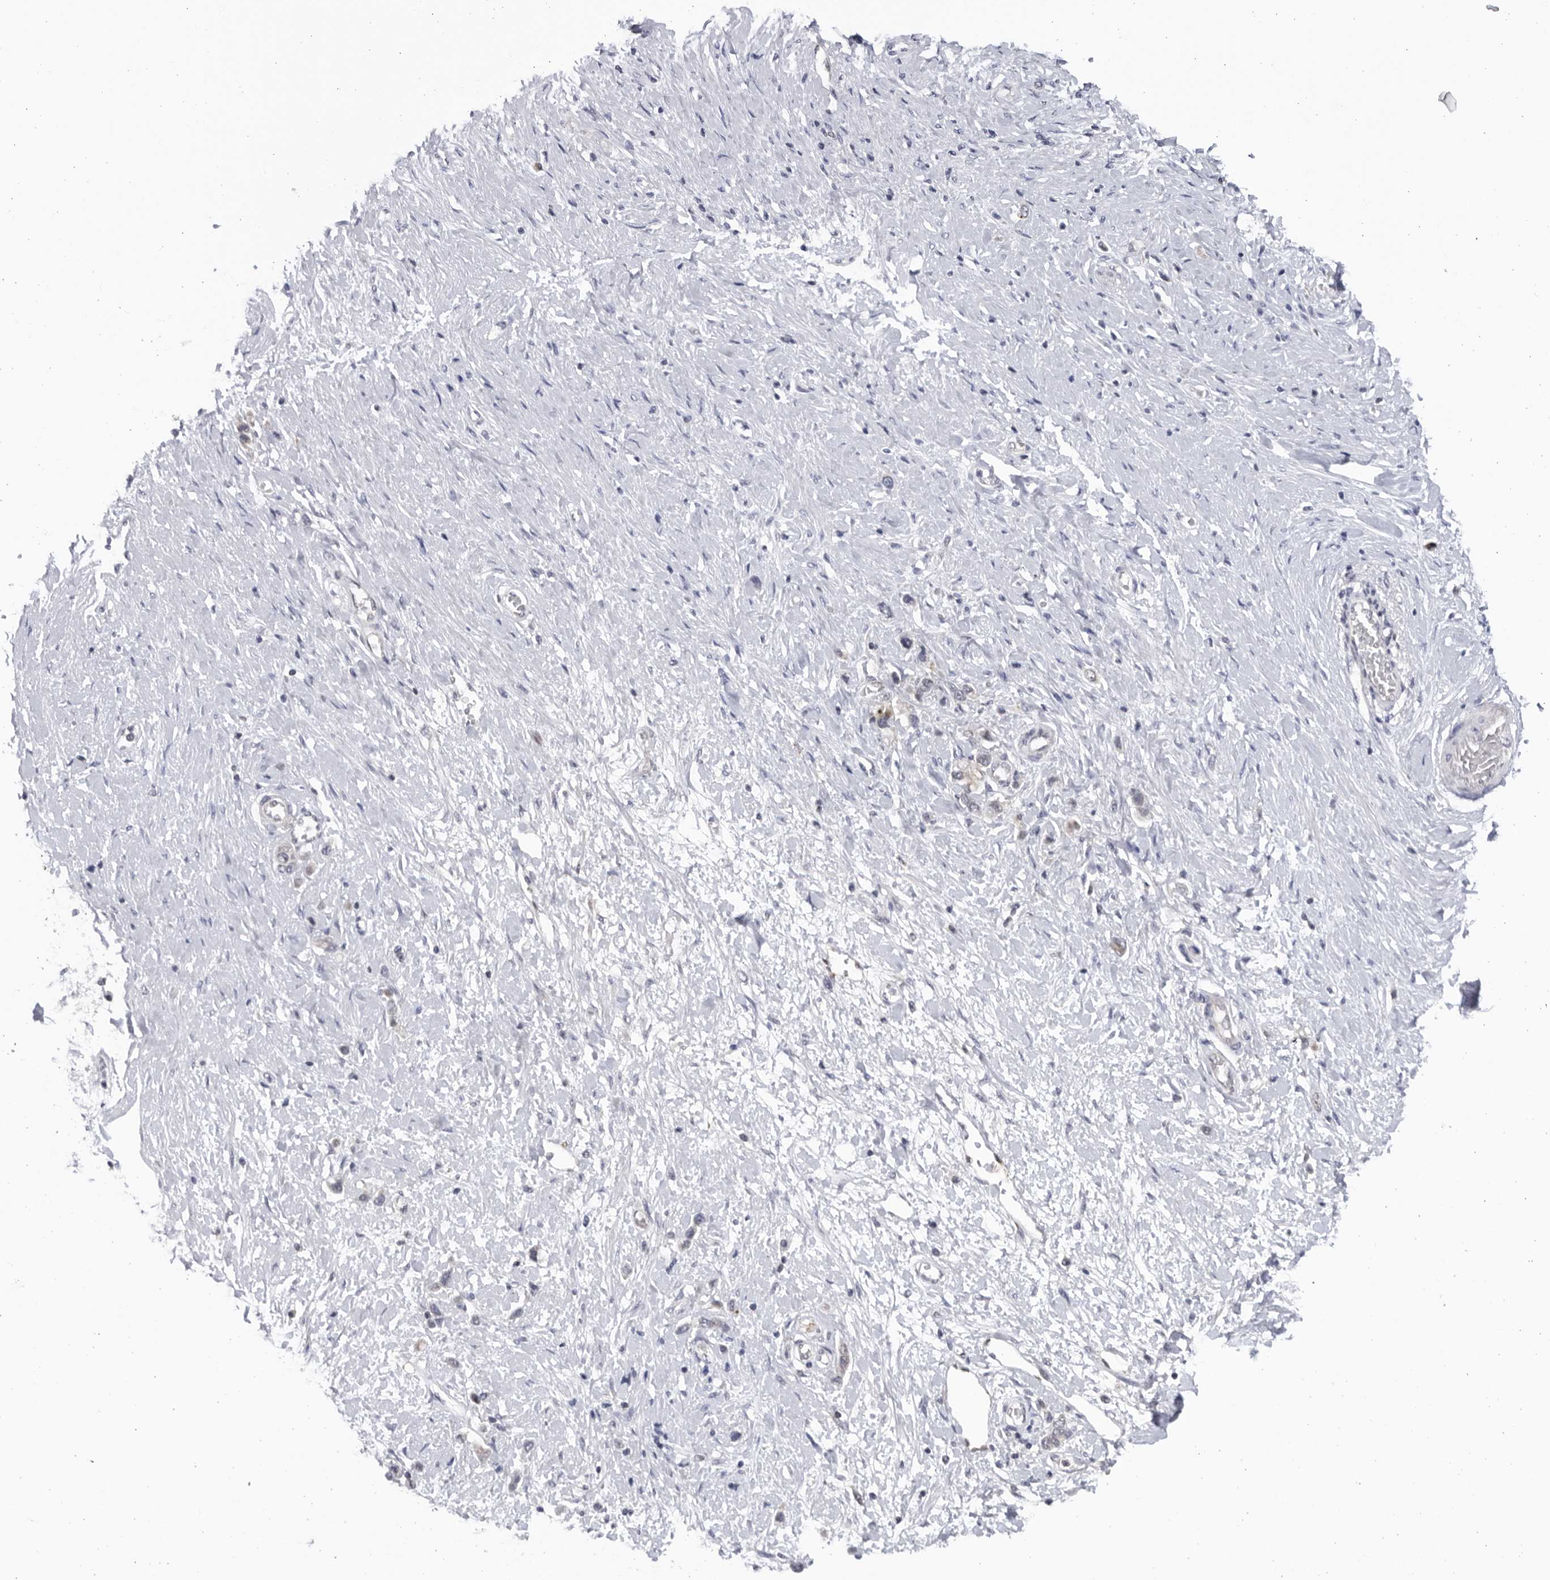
{"staining": {"intensity": "weak", "quantity": "<25%", "location": "cytoplasmic/membranous"}, "tissue": "stomach cancer", "cell_type": "Tumor cells", "image_type": "cancer", "snomed": [{"axis": "morphology", "description": "Adenocarcinoma, NOS"}, {"axis": "topography", "description": "Stomach"}], "caption": "Stomach adenocarcinoma stained for a protein using immunohistochemistry exhibits no expression tumor cells.", "gene": "SLC25A22", "patient": {"sex": "female", "age": 65}}